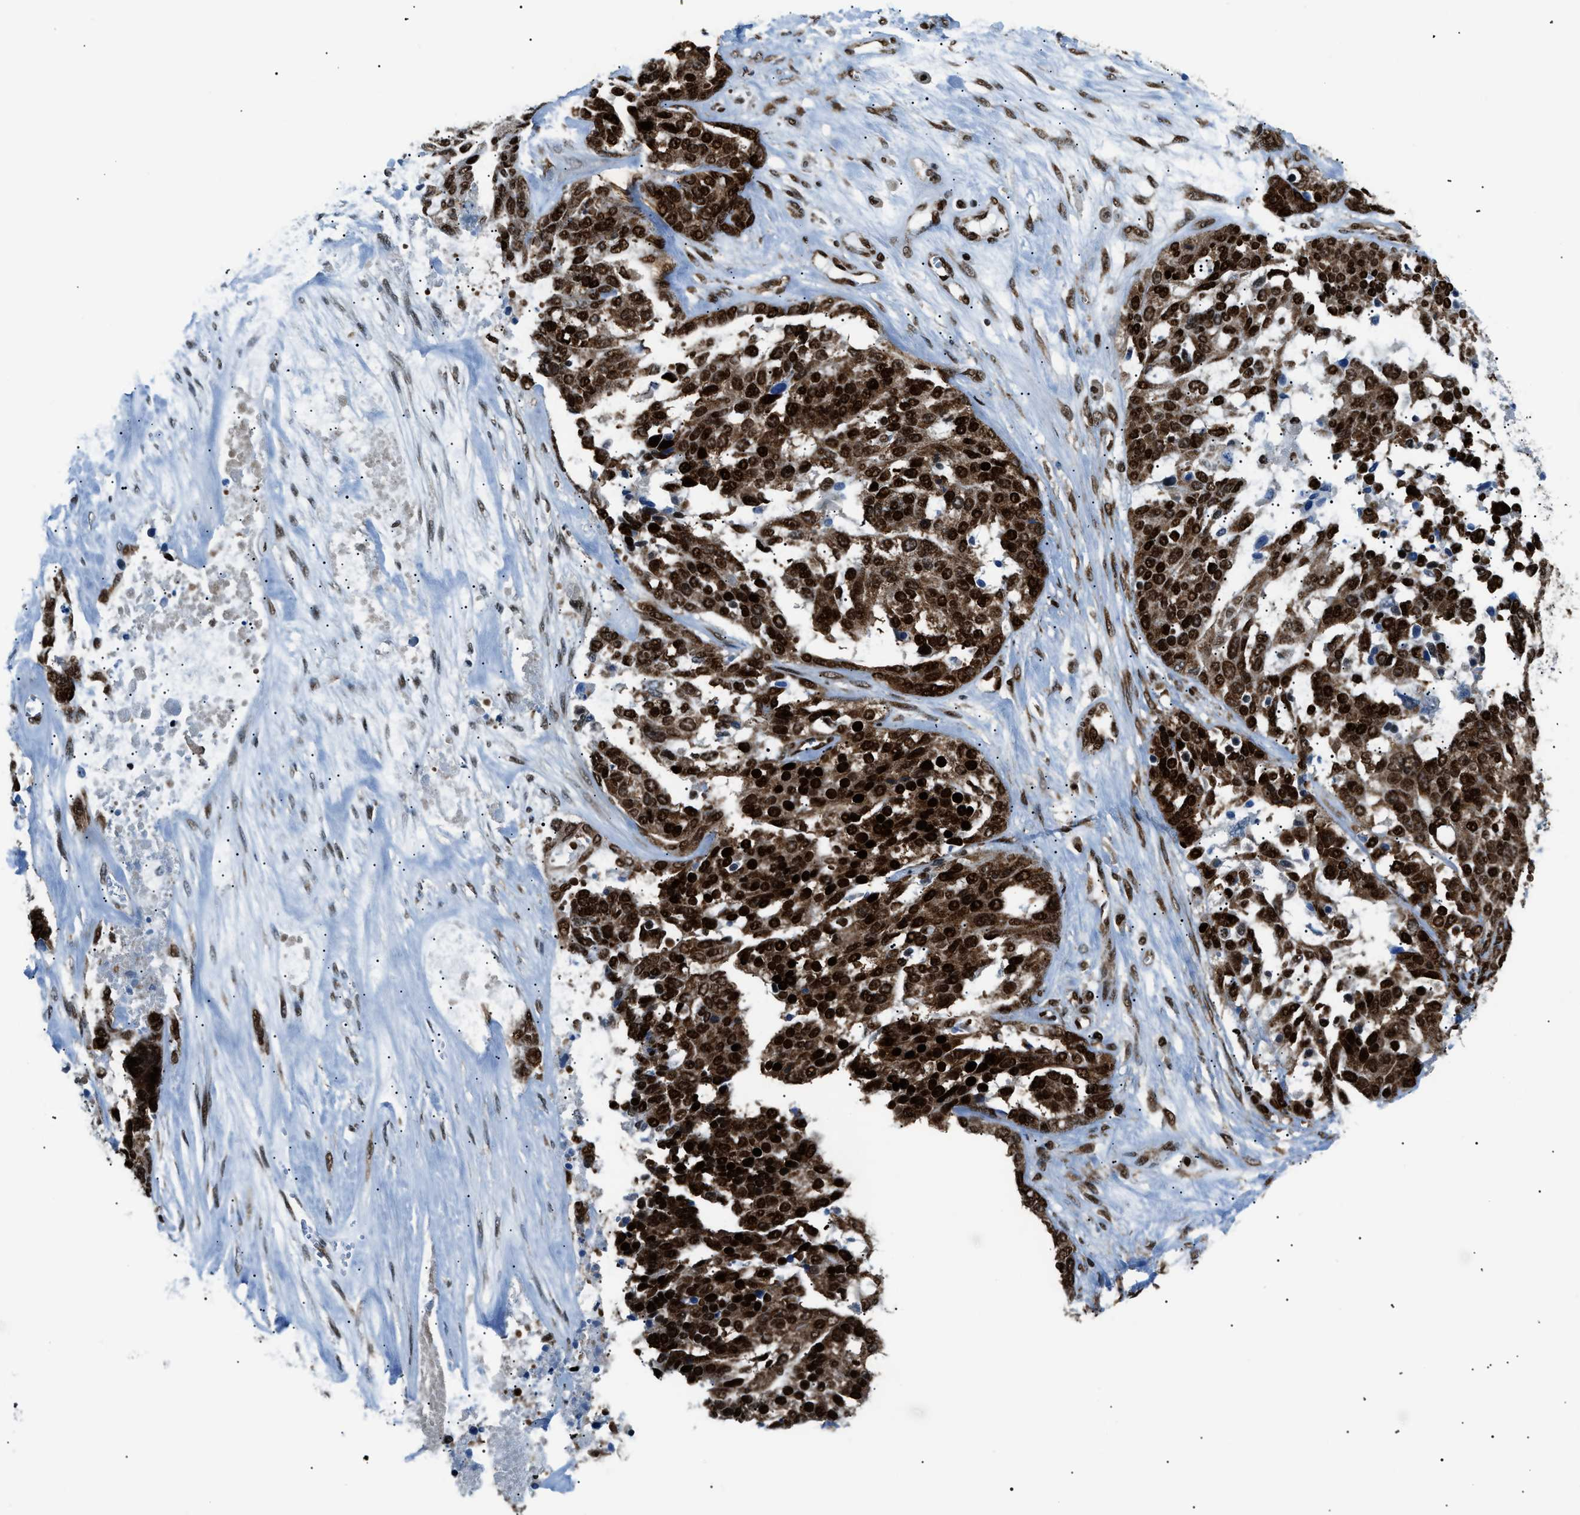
{"staining": {"intensity": "strong", "quantity": ">75%", "location": "cytoplasmic/membranous,nuclear"}, "tissue": "ovarian cancer", "cell_type": "Tumor cells", "image_type": "cancer", "snomed": [{"axis": "morphology", "description": "Cystadenocarcinoma, serous, NOS"}, {"axis": "topography", "description": "Ovary"}], "caption": "Protein expression analysis of ovarian cancer reveals strong cytoplasmic/membranous and nuclear expression in about >75% of tumor cells. (DAB IHC, brown staining for protein, blue staining for nuclei).", "gene": "HNRNPK", "patient": {"sex": "female", "age": 44}}